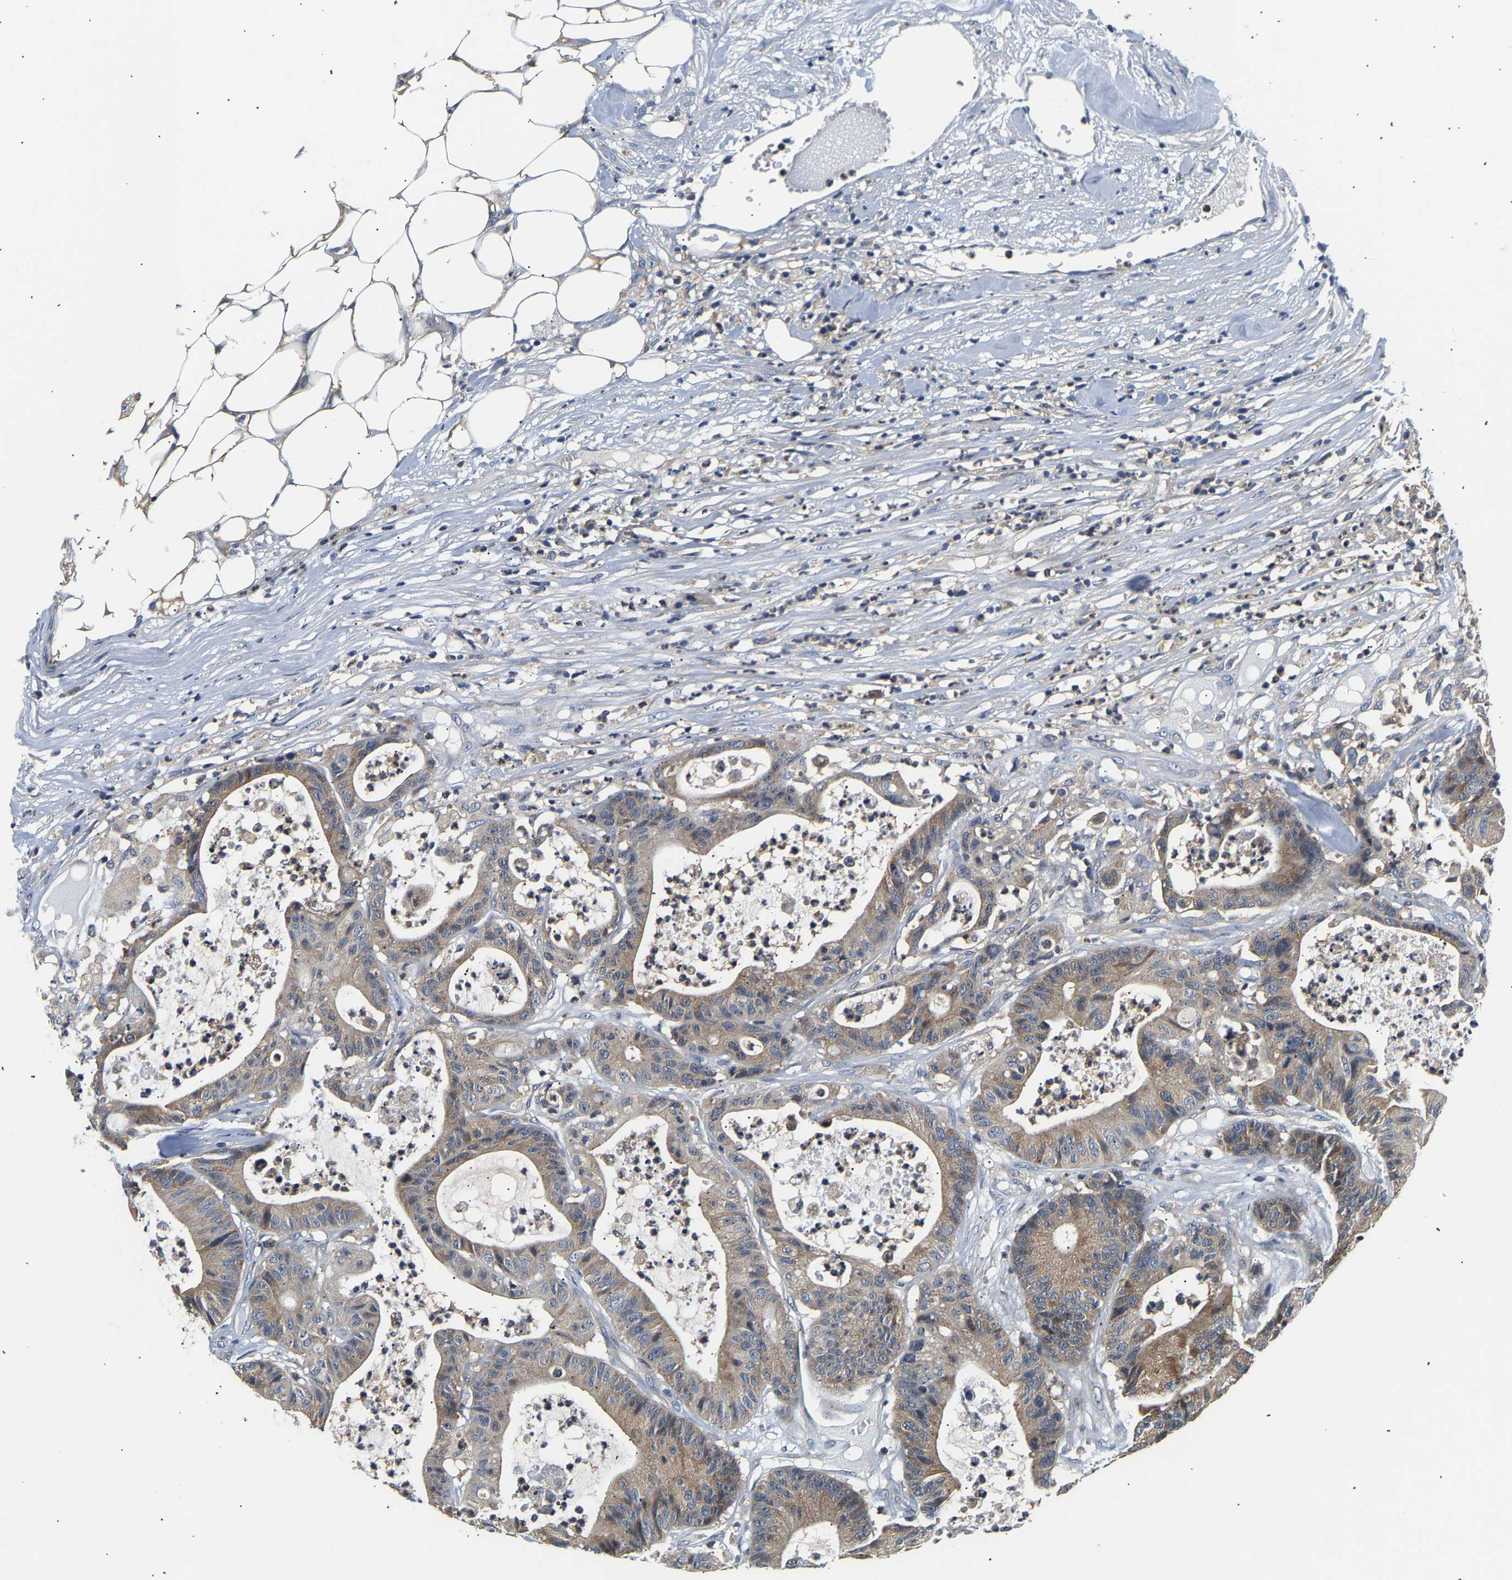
{"staining": {"intensity": "weak", "quantity": ">75%", "location": "cytoplasmic/membranous"}, "tissue": "colorectal cancer", "cell_type": "Tumor cells", "image_type": "cancer", "snomed": [{"axis": "morphology", "description": "Adenocarcinoma, NOS"}, {"axis": "topography", "description": "Colon"}], "caption": "Immunohistochemistry (IHC) of human colorectal adenocarcinoma displays low levels of weak cytoplasmic/membranous staining in about >75% of tumor cells.", "gene": "PPID", "patient": {"sex": "female", "age": 84}}